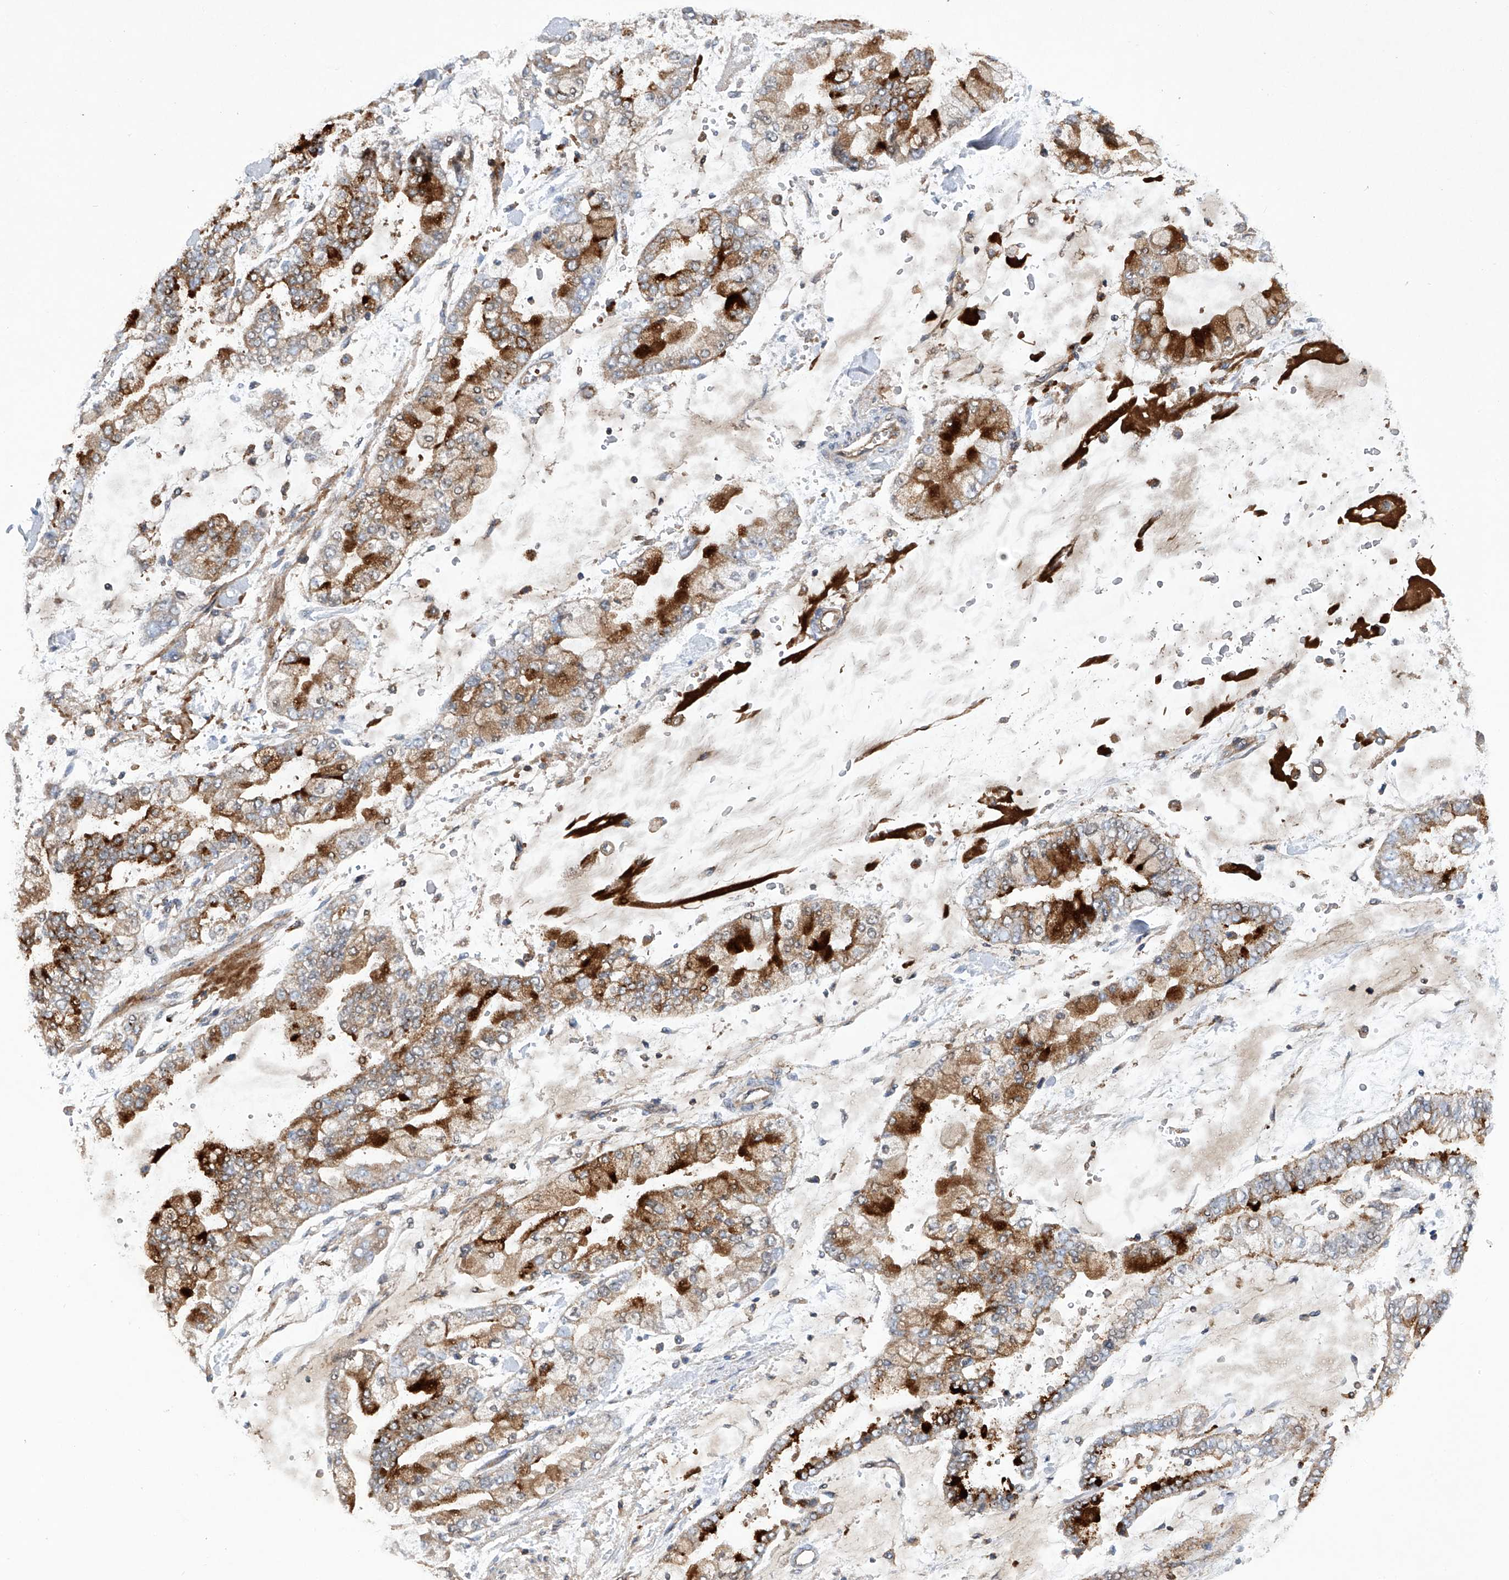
{"staining": {"intensity": "strong", "quantity": "25%-75%", "location": "cytoplasmic/membranous"}, "tissue": "stomach cancer", "cell_type": "Tumor cells", "image_type": "cancer", "snomed": [{"axis": "morphology", "description": "Normal tissue, NOS"}, {"axis": "morphology", "description": "Adenocarcinoma, NOS"}, {"axis": "topography", "description": "Stomach, upper"}, {"axis": "topography", "description": "Stomach"}], "caption": "Adenocarcinoma (stomach) stained for a protein exhibits strong cytoplasmic/membranous positivity in tumor cells. Immunohistochemistry (ihc) stains the protein of interest in brown and the nuclei are stained blue.", "gene": "CISH", "patient": {"sex": "male", "age": 76}}